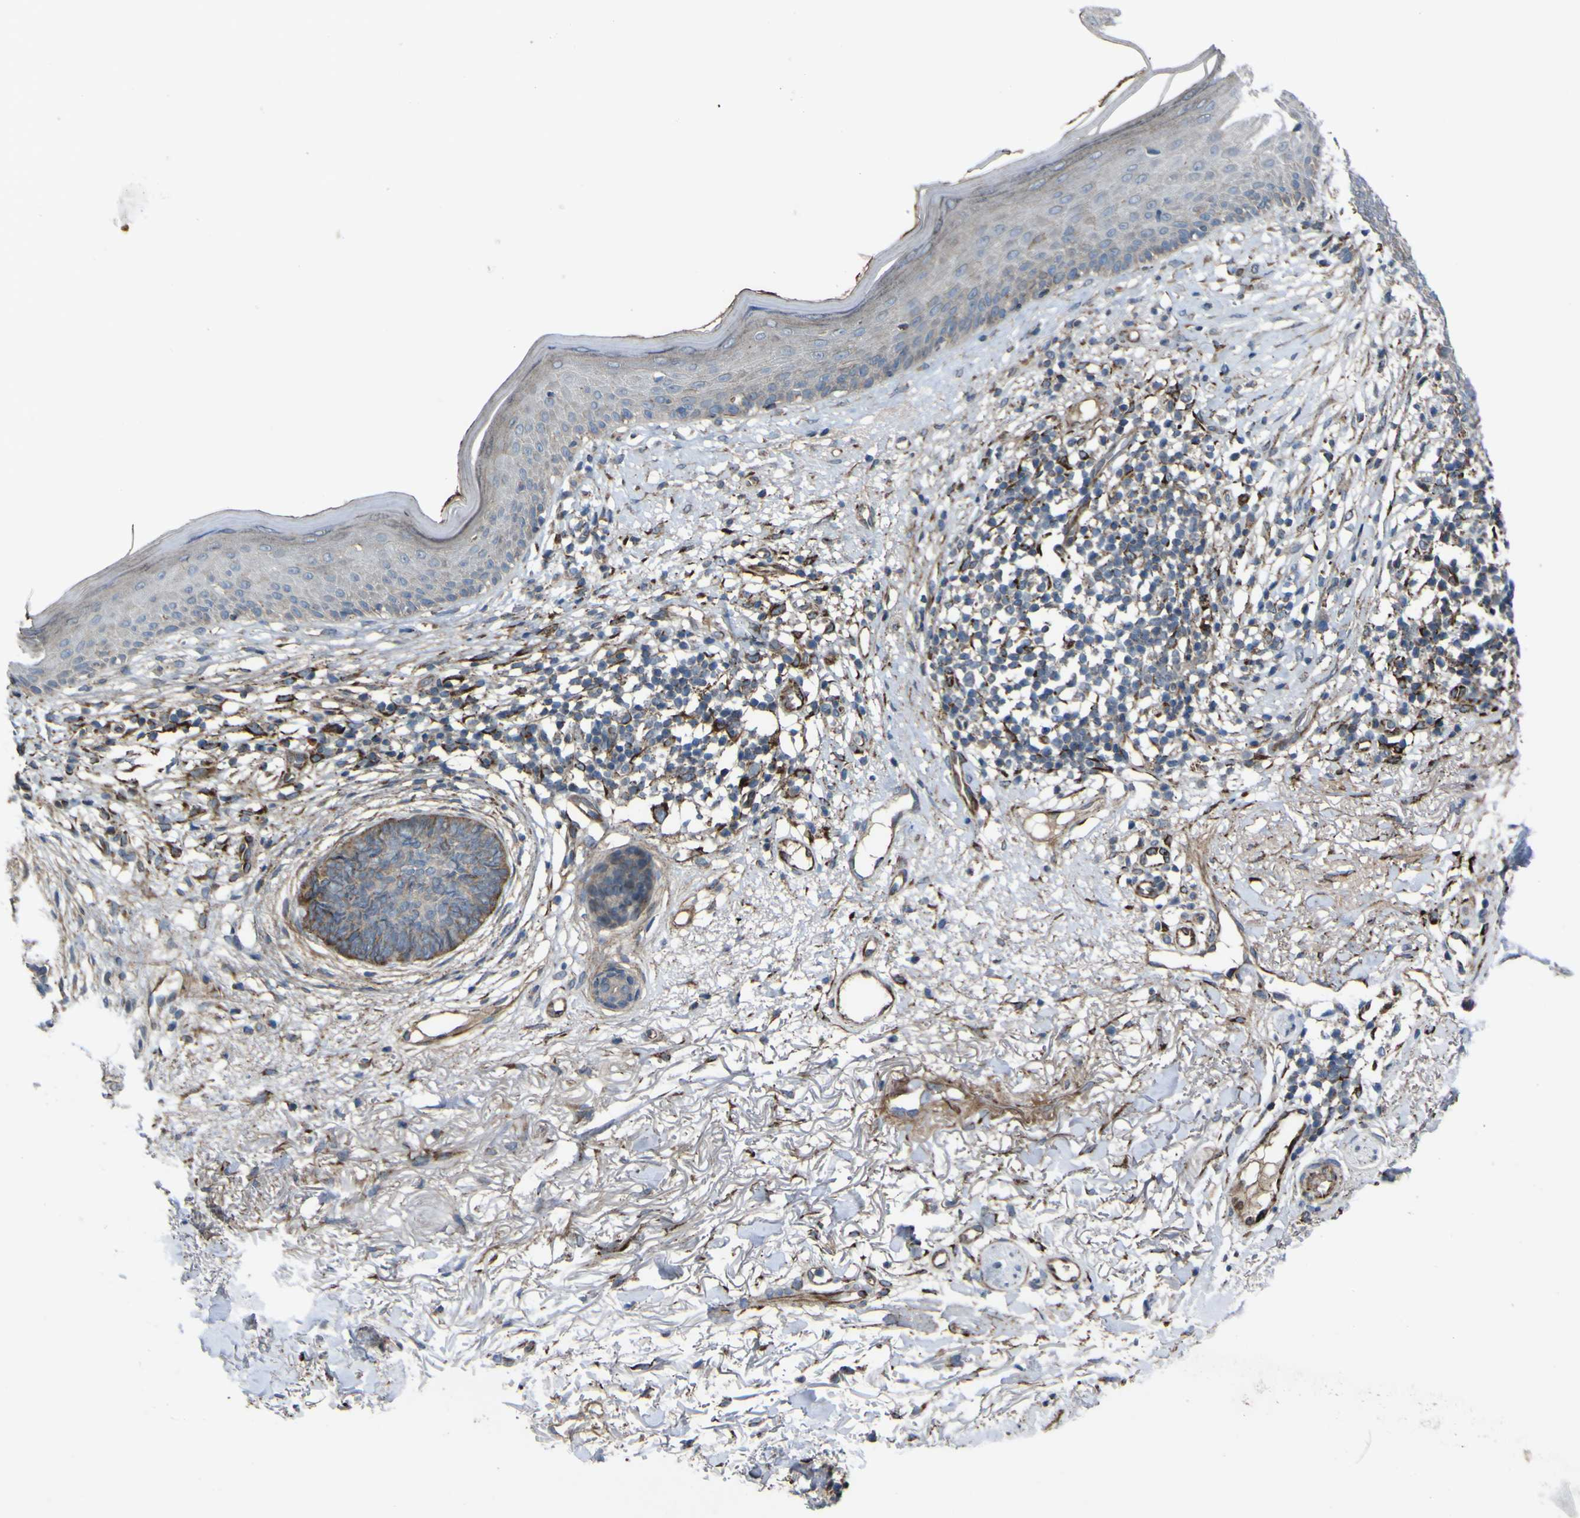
{"staining": {"intensity": "moderate", "quantity": "<25%", "location": "cytoplasmic/membranous"}, "tissue": "skin cancer", "cell_type": "Tumor cells", "image_type": "cancer", "snomed": [{"axis": "morphology", "description": "Basal cell carcinoma"}, {"axis": "topography", "description": "Skin"}], "caption": "Tumor cells show low levels of moderate cytoplasmic/membranous positivity in approximately <25% of cells in basal cell carcinoma (skin). (DAB (3,3'-diaminobenzidine) = brown stain, brightfield microscopy at high magnification).", "gene": "GPLD1", "patient": {"sex": "female", "age": 70}}